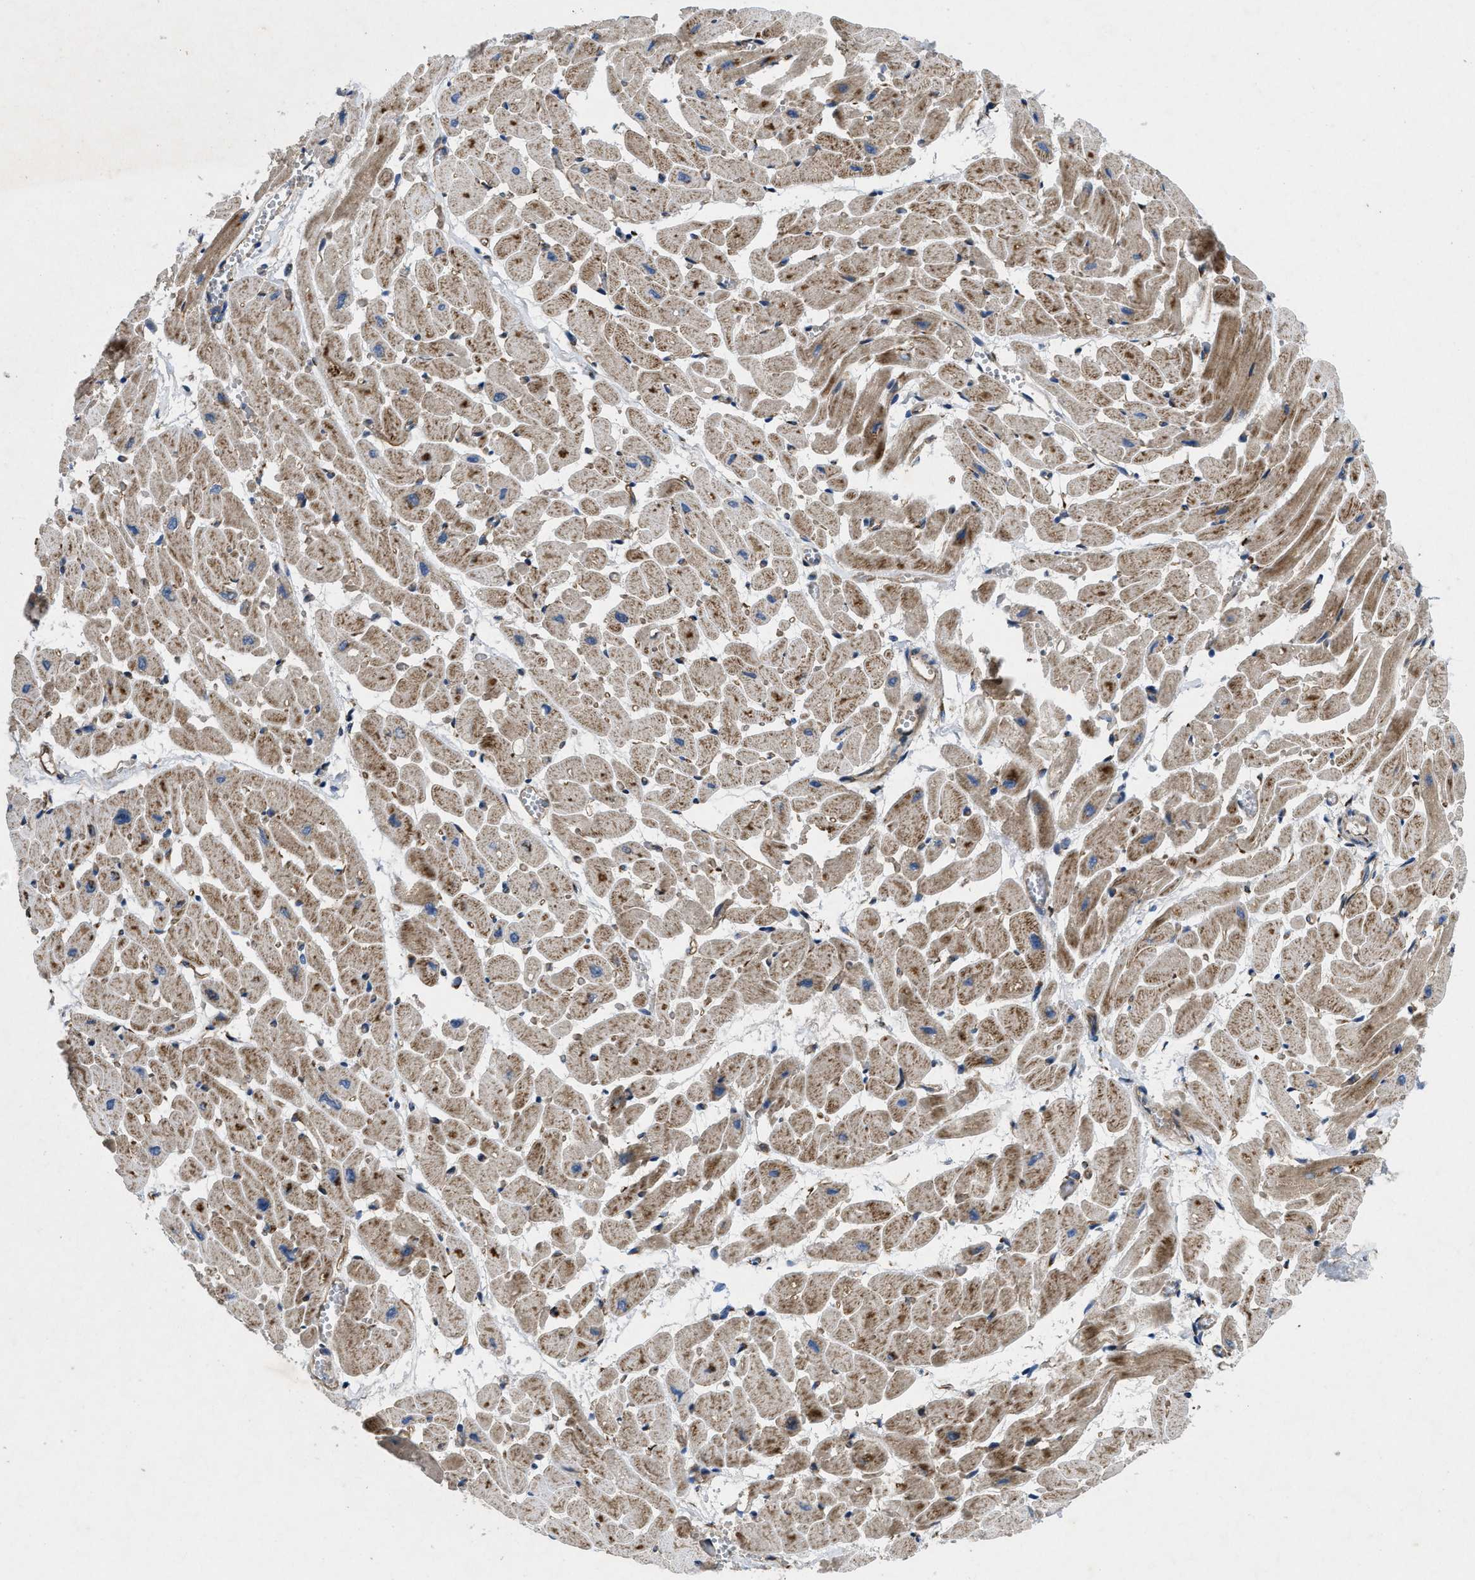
{"staining": {"intensity": "moderate", "quantity": ">75%", "location": "cytoplasmic/membranous"}, "tissue": "heart muscle", "cell_type": "Cardiomyocytes", "image_type": "normal", "snomed": [{"axis": "morphology", "description": "Normal tissue, NOS"}, {"axis": "topography", "description": "Heart"}], "caption": "IHC (DAB) staining of benign heart muscle demonstrates moderate cytoplasmic/membranous protein expression in about >75% of cardiomyocytes. The staining is performed using DAB (3,3'-diaminobenzidine) brown chromogen to label protein expression. The nuclei are counter-stained blue using hematoxylin.", "gene": "HSPA12B", "patient": {"sex": "male", "age": 45}}